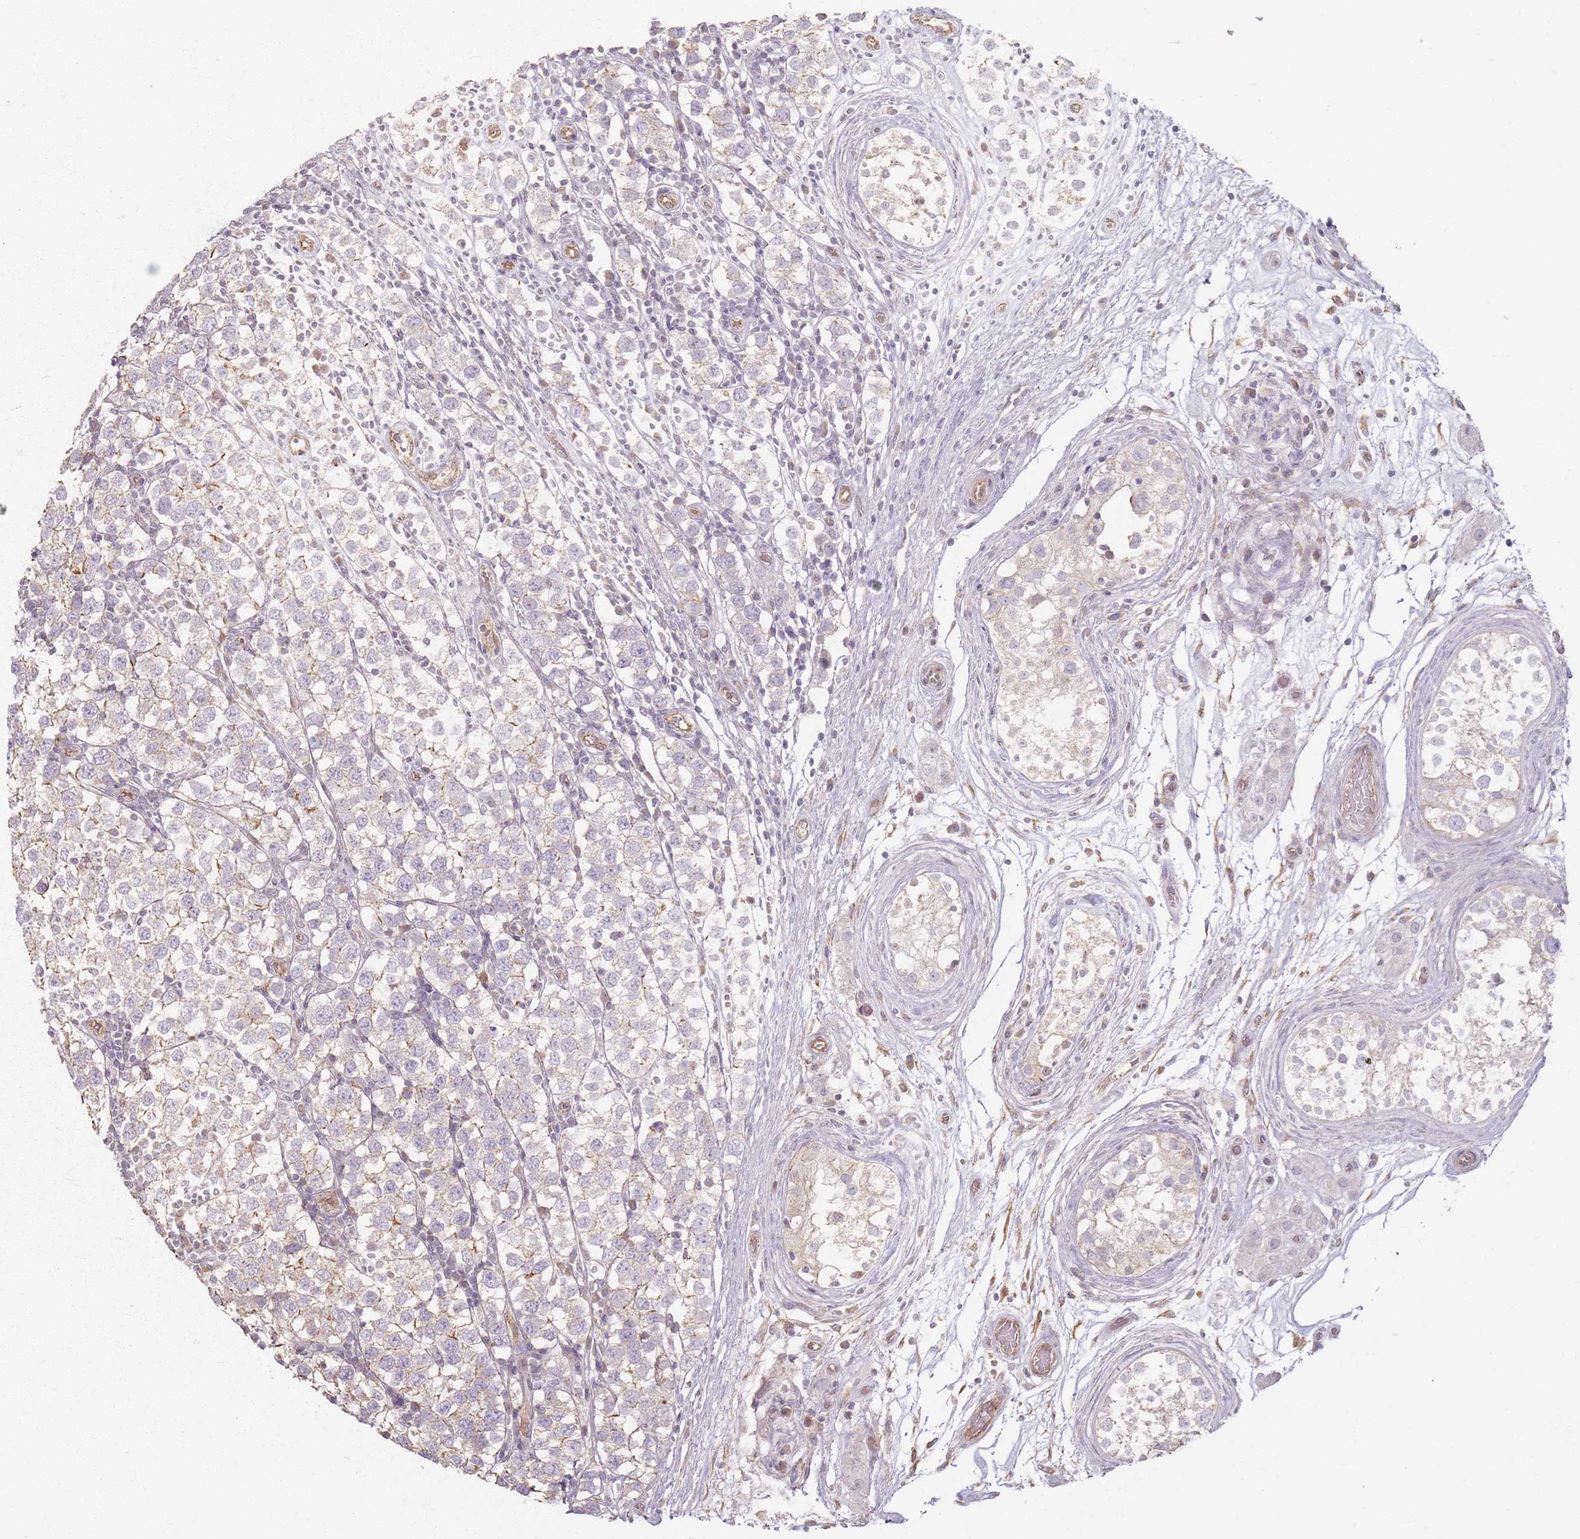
{"staining": {"intensity": "weak", "quantity": "<25%", "location": "cytoplasmic/membranous"}, "tissue": "testis cancer", "cell_type": "Tumor cells", "image_type": "cancer", "snomed": [{"axis": "morphology", "description": "Seminoma, NOS"}, {"axis": "topography", "description": "Testis"}], "caption": "Immunohistochemistry image of testis seminoma stained for a protein (brown), which displays no positivity in tumor cells.", "gene": "KCNA5", "patient": {"sex": "male", "age": 34}}